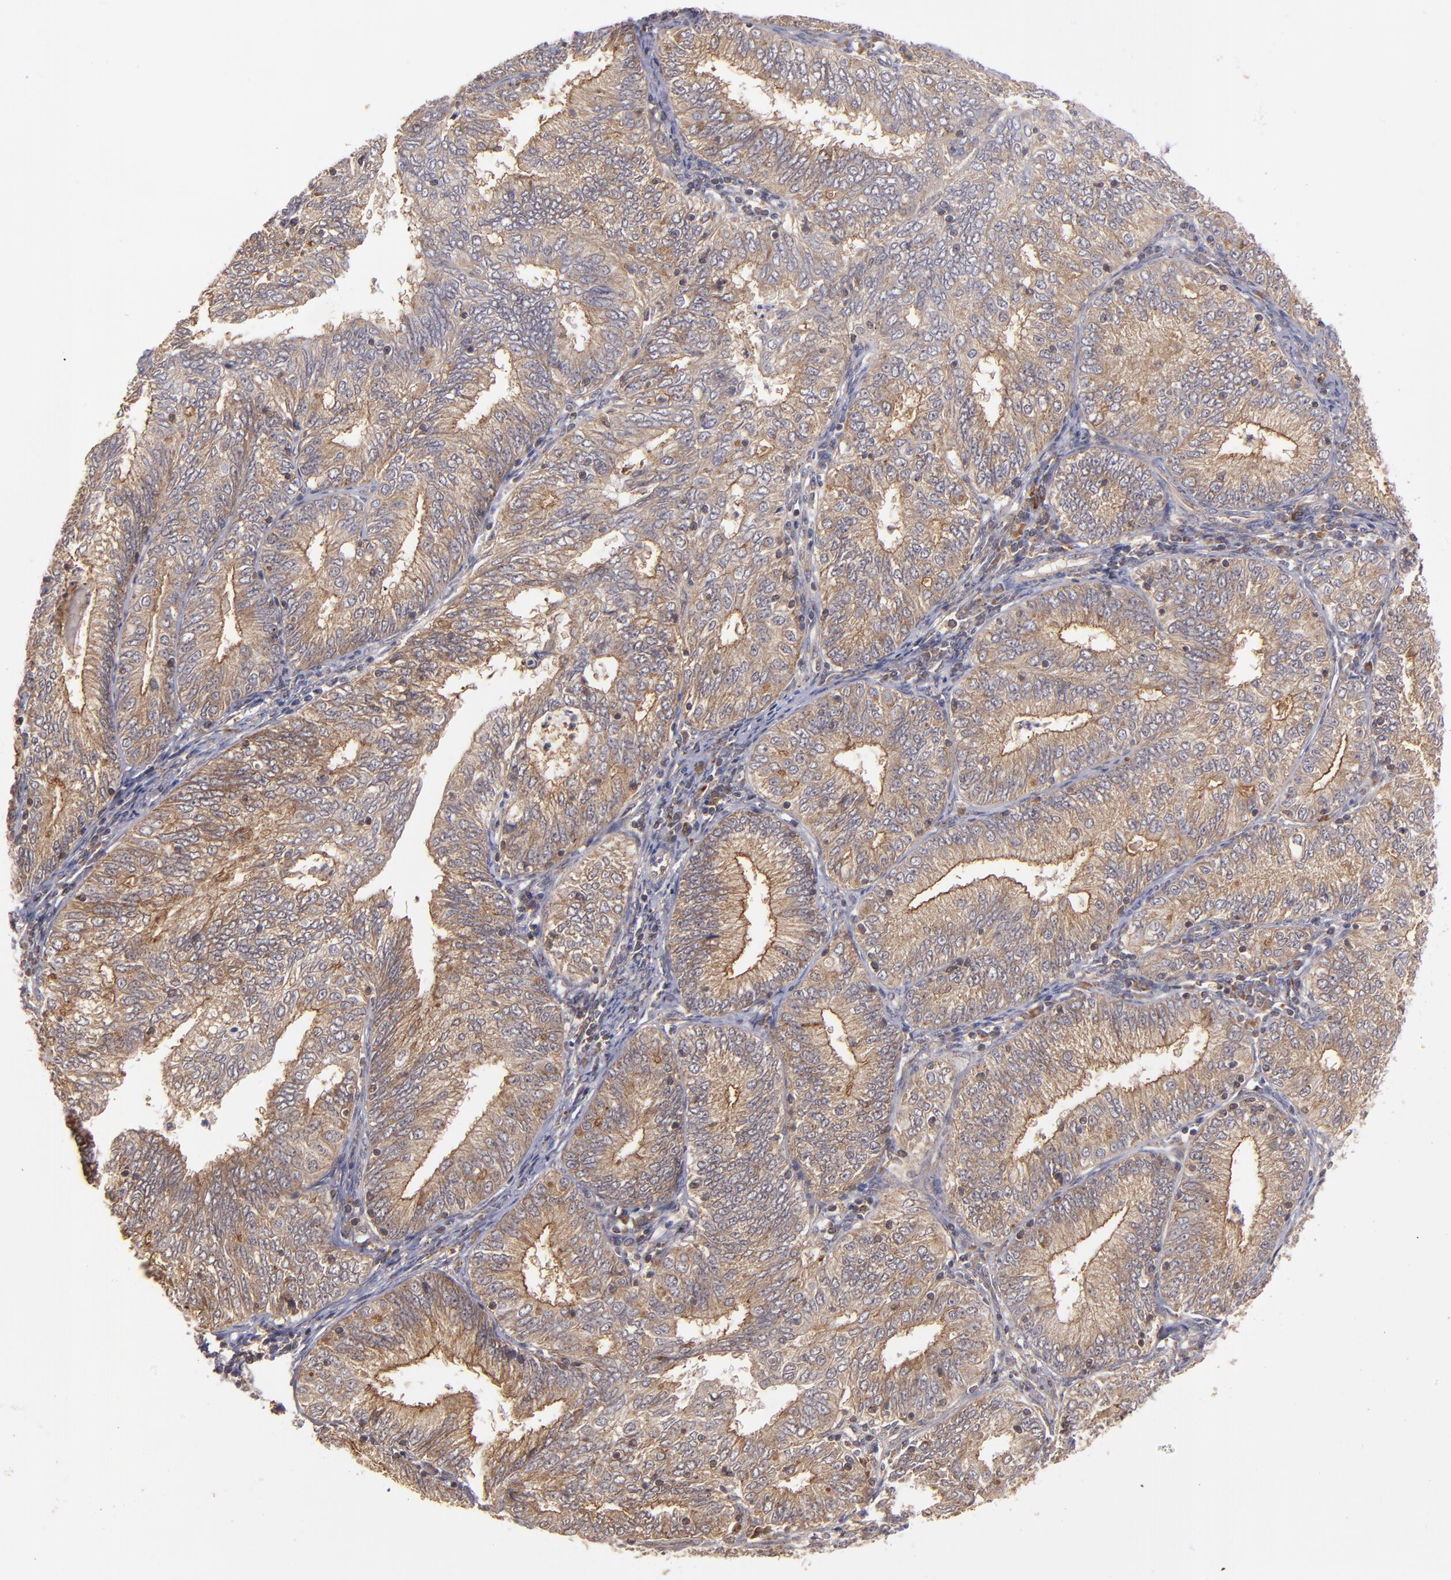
{"staining": {"intensity": "moderate", "quantity": ">75%", "location": "cytoplasmic/membranous"}, "tissue": "endometrial cancer", "cell_type": "Tumor cells", "image_type": "cancer", "snomed": [{"axis": "morphology", "description": "Adenocarcinoma, NOS"}, {"axis": "topography", "description": "Endometrium"}], "caption": "Immunohistochemical staining of adenocarcinoma (endometrial) shows medium levels of moderate cytoplasmic/membranous positivity in about >75% of tumor cells.", "gene": "ZFYVE1", "patient": {"sex": "female", "age": 69}}